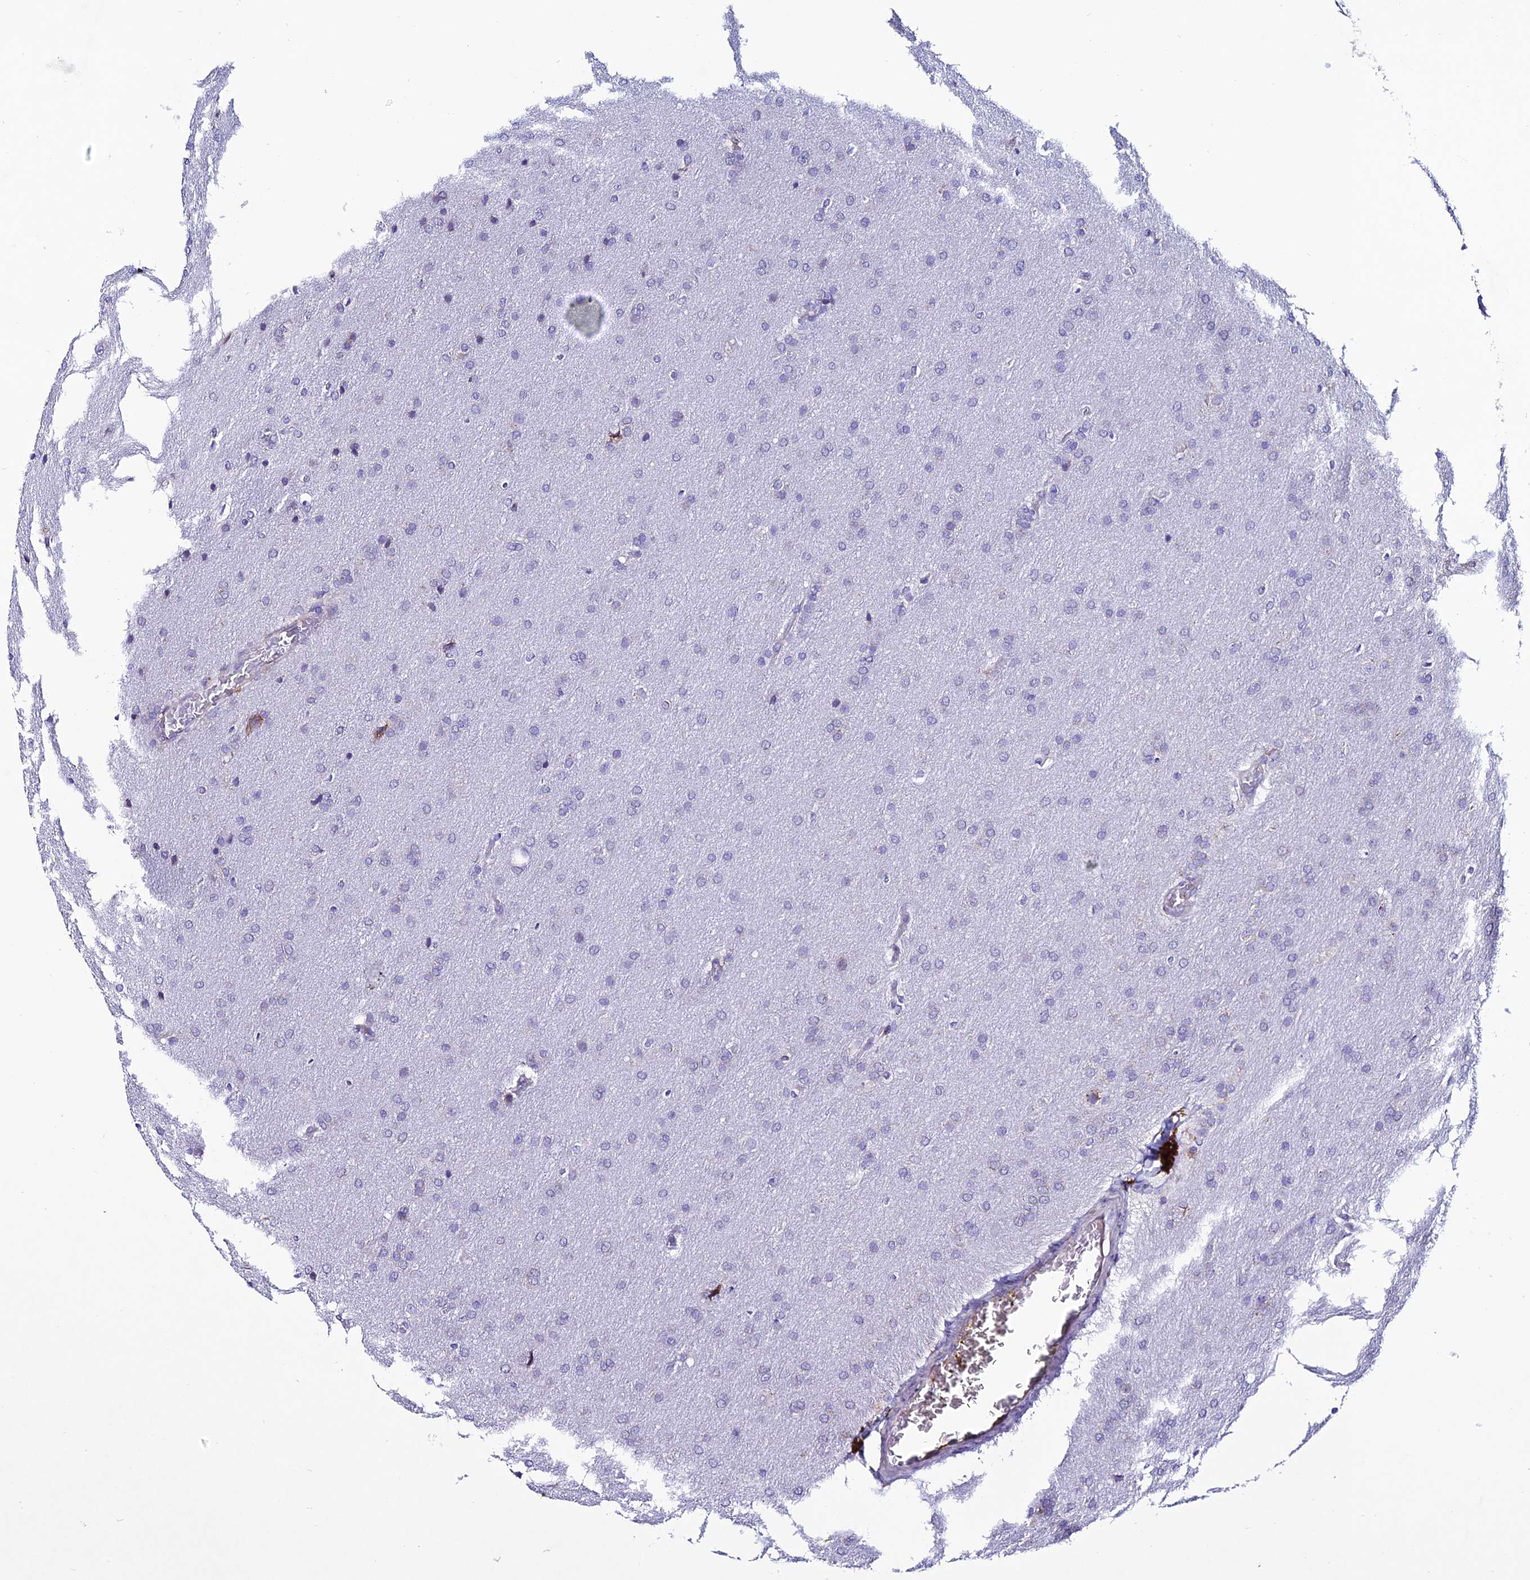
{"staining": {"intensity": "negative", "quantity": "none", "location": "none"}, "tissue": "glioma", "cell_type": "Tumor cells", "image_type": "cancer", "snomed": [{"axis": "morphology", "description": "Glioma, malignant, Low grade"}, {"axis": "topography", "description": "Brain"}], "caption": "An IHC image of low-grade glioma (malignant) is shown. There is no staining in tumor cells of low-grade glioma (malignant).", "gene": "OR51Q1", "patient": {"sex": "female", "age": 32}}